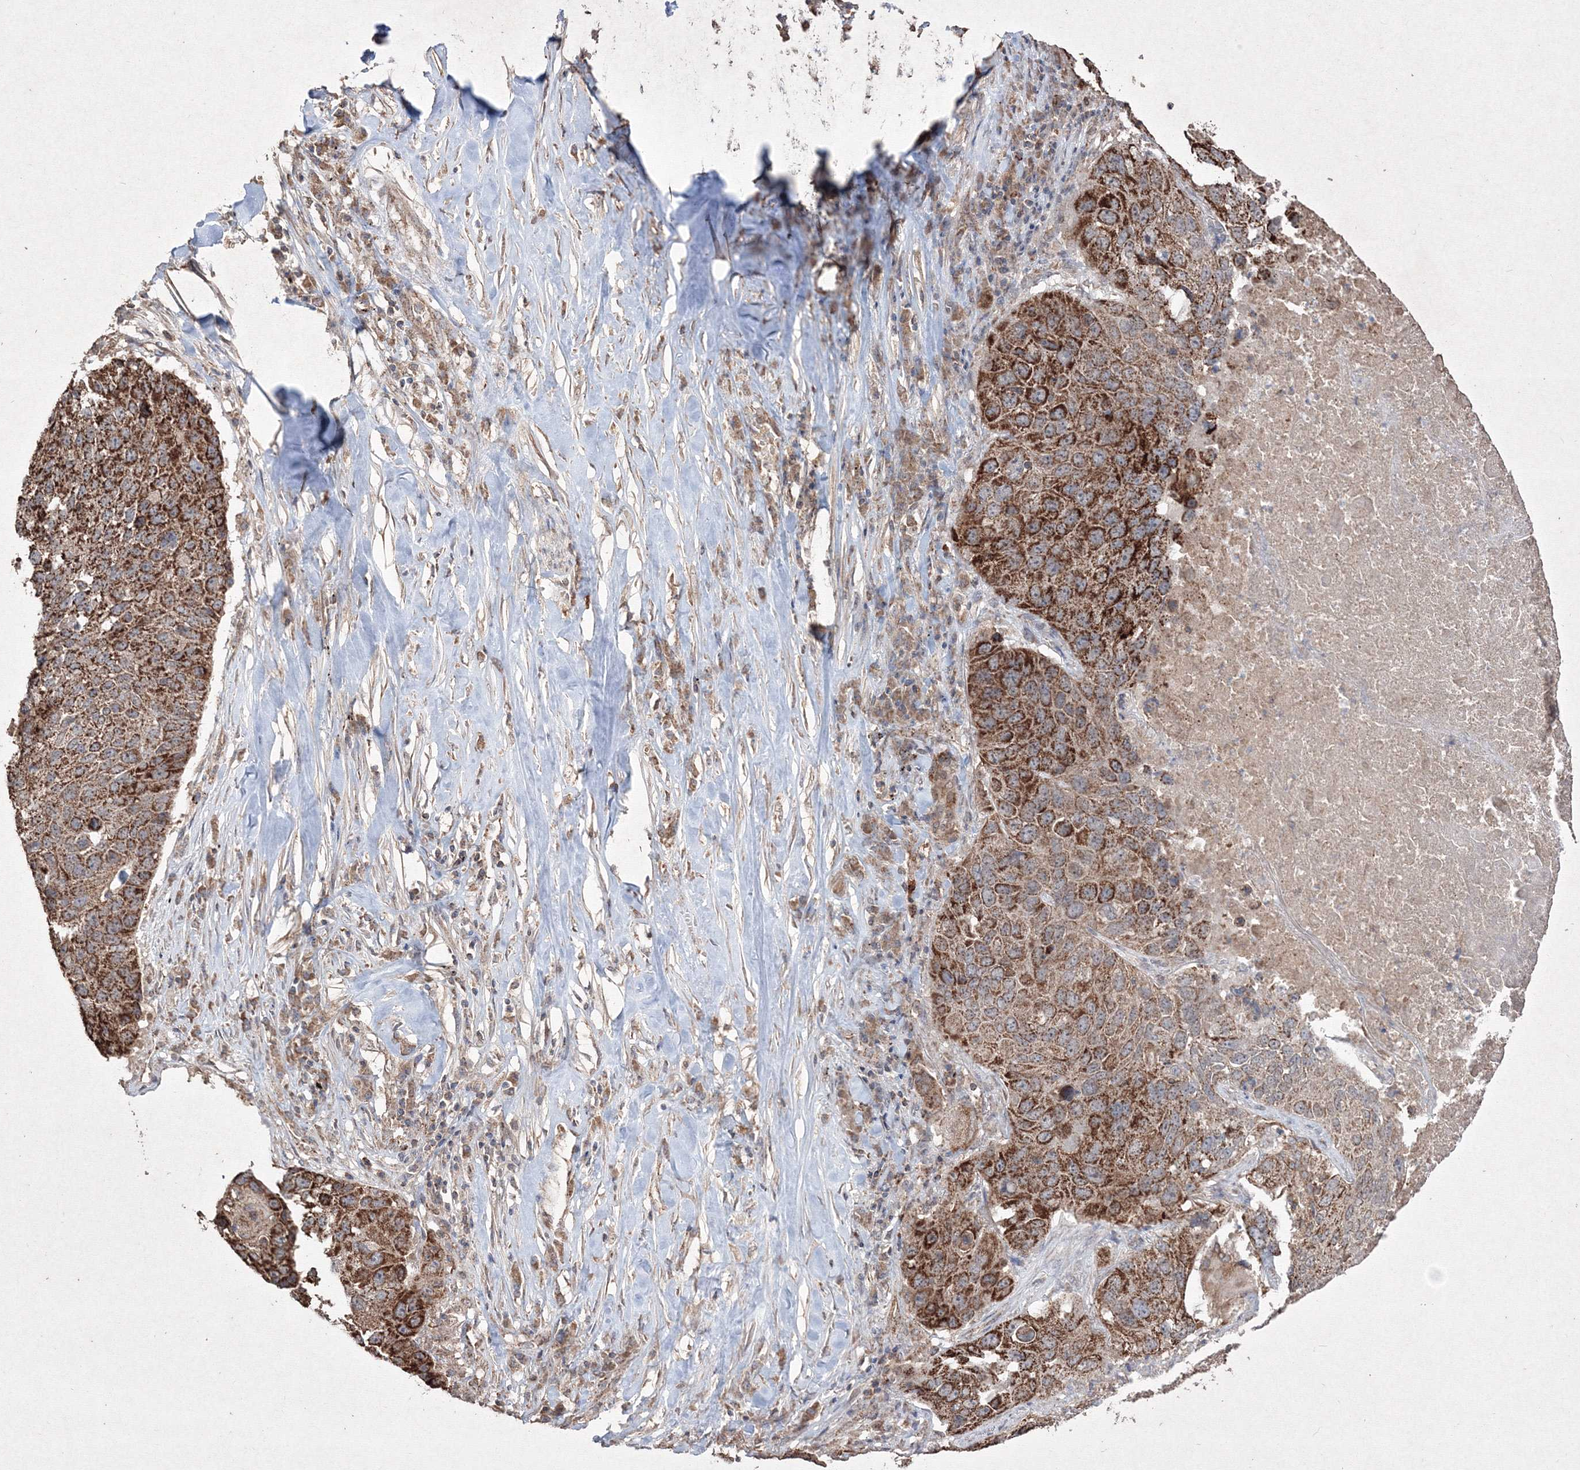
{"staining": {"intensity": "strong", "quantity": ">75%", "location": "cytoplasmic/membranous"}, "tissue": "lung cancer", "cell_type": "Tumor cells", "image_type": "cancer", "snomed": [{"axis": "morphology", "description": "Squamous cell carcinoma, NOS"}, {"axis": "topography", "description": "Lung"}], "caption": "IHC of human squamous cell carcinoma (lung) displays high levels of strong cytoplasmic/membranous staining in approximately >75% of tumor cells.", "gene": "GRSF1", "patient": {"sex": "male", "age": 61}}